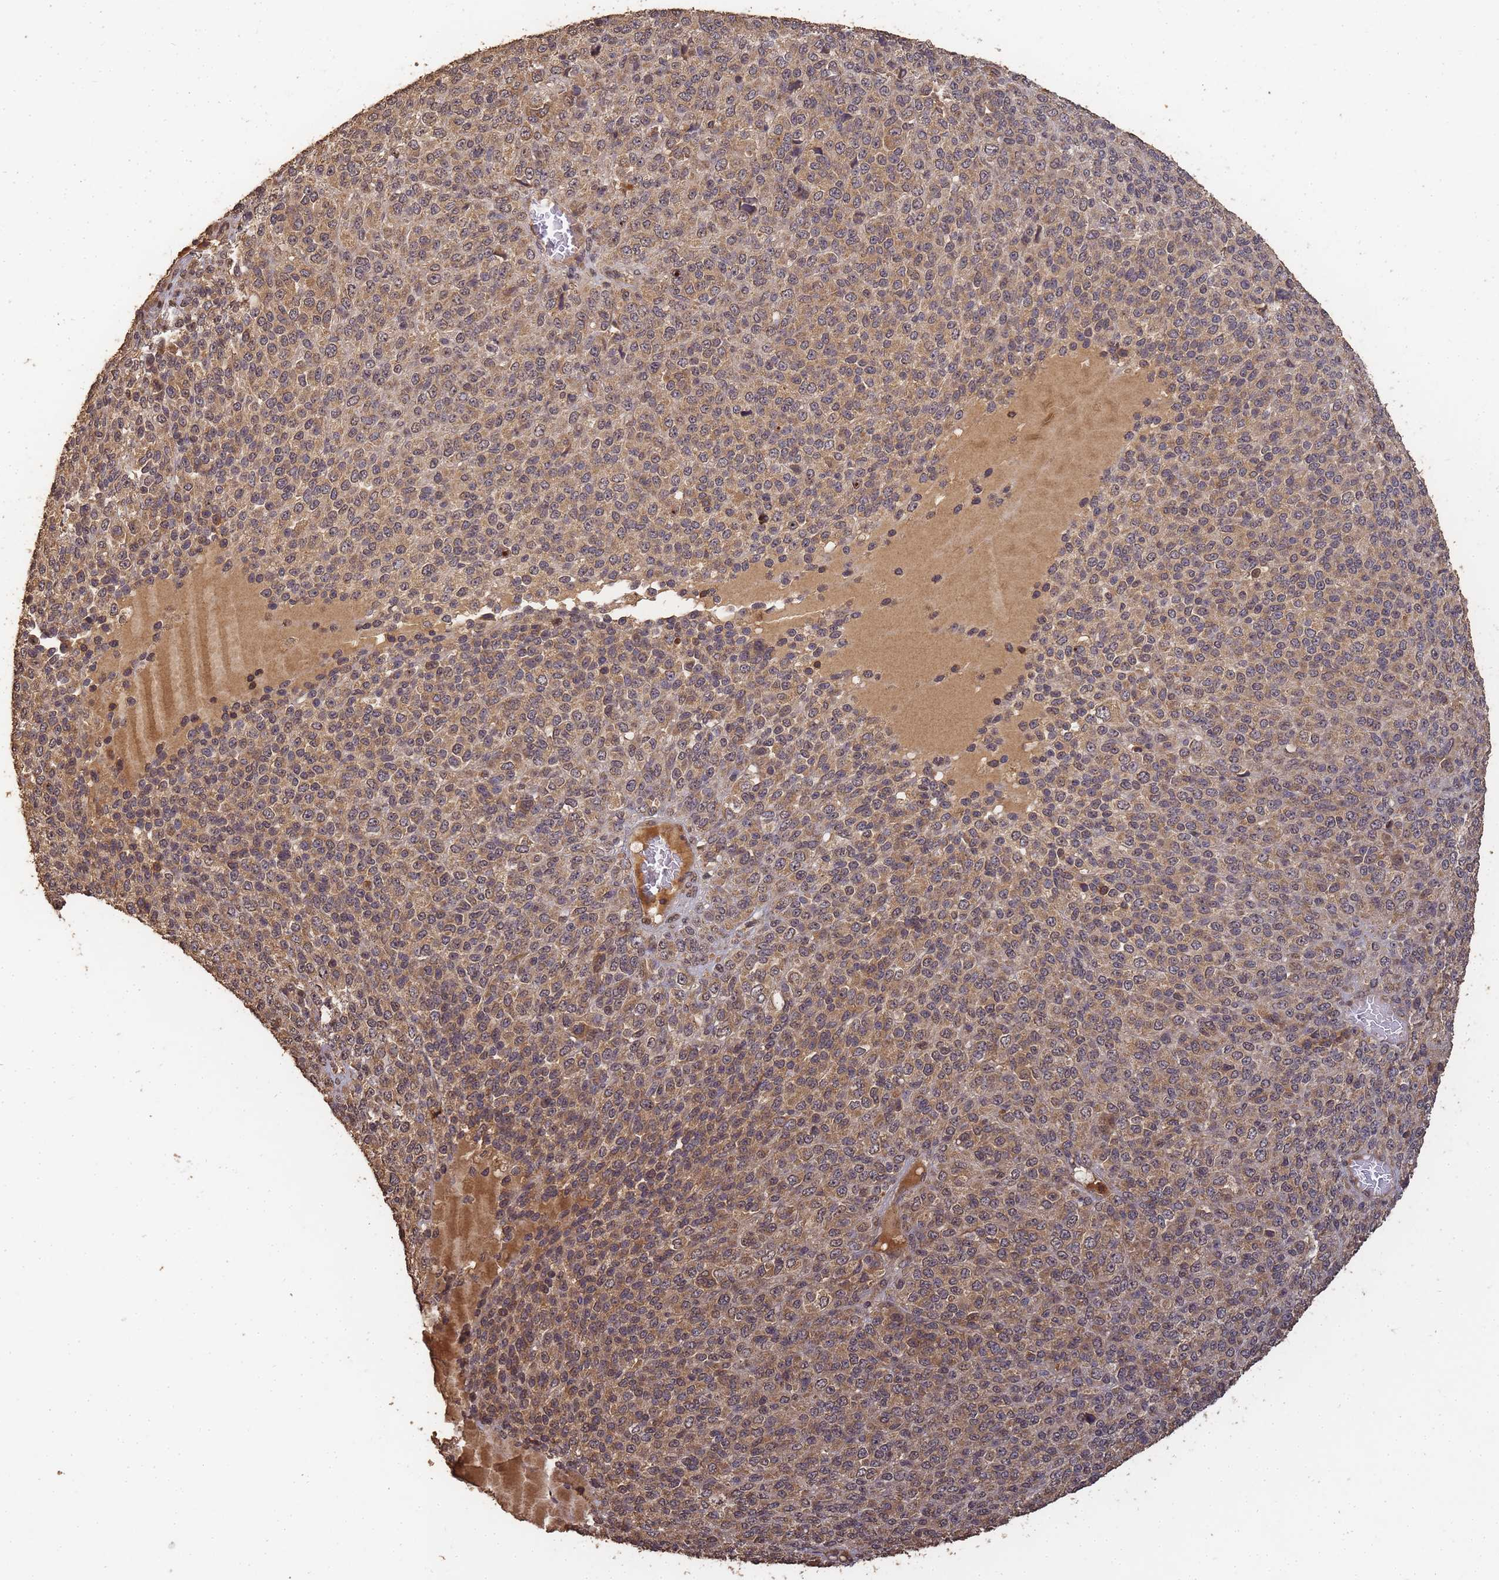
{"staining": {"intensity": "moderate", "quantity": ">75%", "location": "cytoplasmic/membranous,nuclear"}, "tissue": "melanoma", "cell_type": "Tumor cells", "image_type": "cancer", "snomed": [{"axis": "morphology", "description": "Malignant melanoma, Metastatic site"}, {"axis": "topography", "description": "Brain"}], "caption": "IHC (DAB) staining of malignant melanoma (metastatic site) shows moderate cytoplasmic/membranous and nuclear protein expression in about >75% of tumor cells.", "gene": "ALKBH1", "patient": {"sex": "female", "age": 56}}